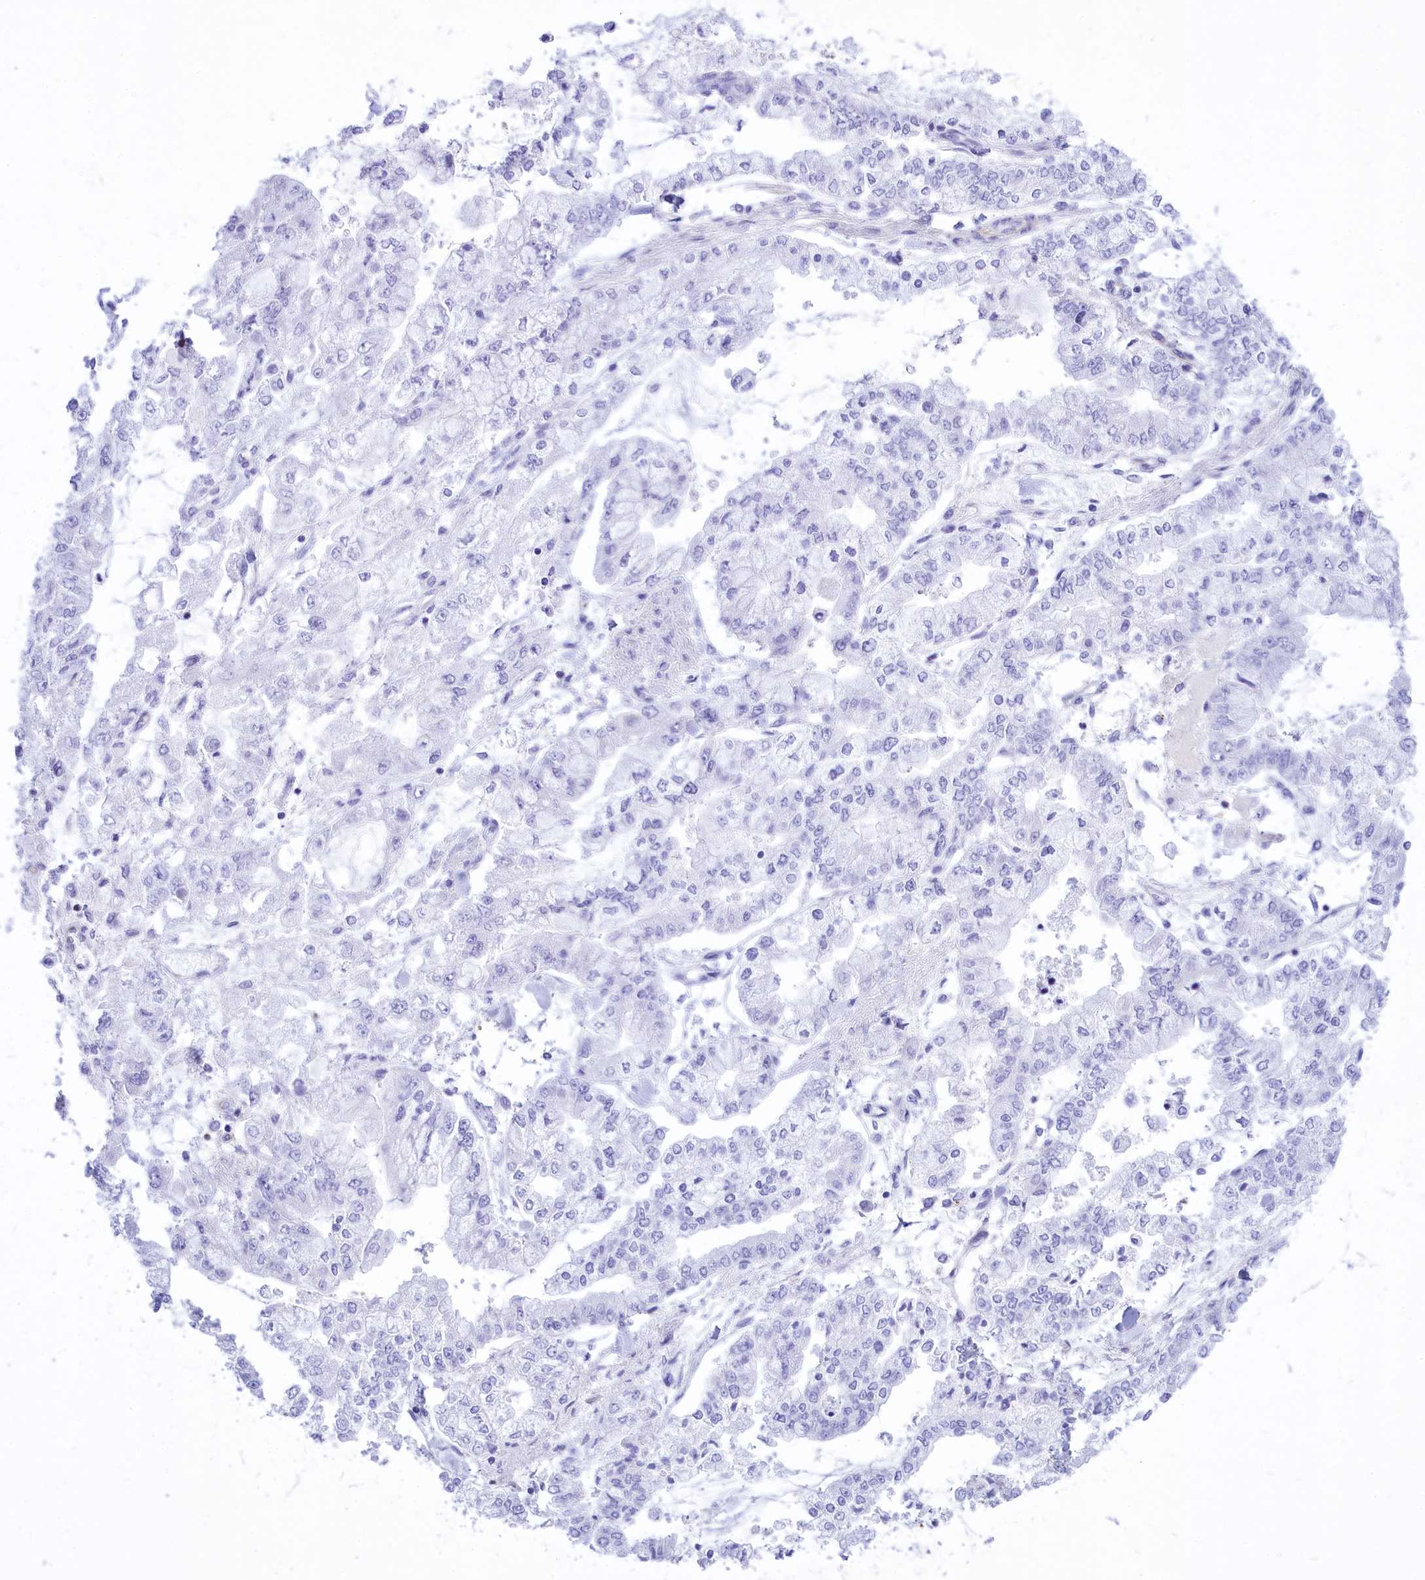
{"staining": {"intensity": "negative", "quantity": "none", "location": "none"}, "tissue": "stomach cancer", "cell_type": "Tumor cells", "image_type": "cancer", "snomed": [{"axis": "morphology", "description": "Normal tissue, NOS"}, {"axis": "morphology", "description": "Adenocarcinoma, NOS"}, {"axis": "topography", "description": "Stomach, upper"}, {"axis": "topography", "description": "Stomach"}], "caption": "High magnification brightfield microscopy of adenocarcinoma (stomach) stained with DAB (brown) and counterstained with hematoxylin (blue): tumor cells show no significant positivity.", "gene": "SEPTIN9", "patient": {"sex": "male", "age": 76}}